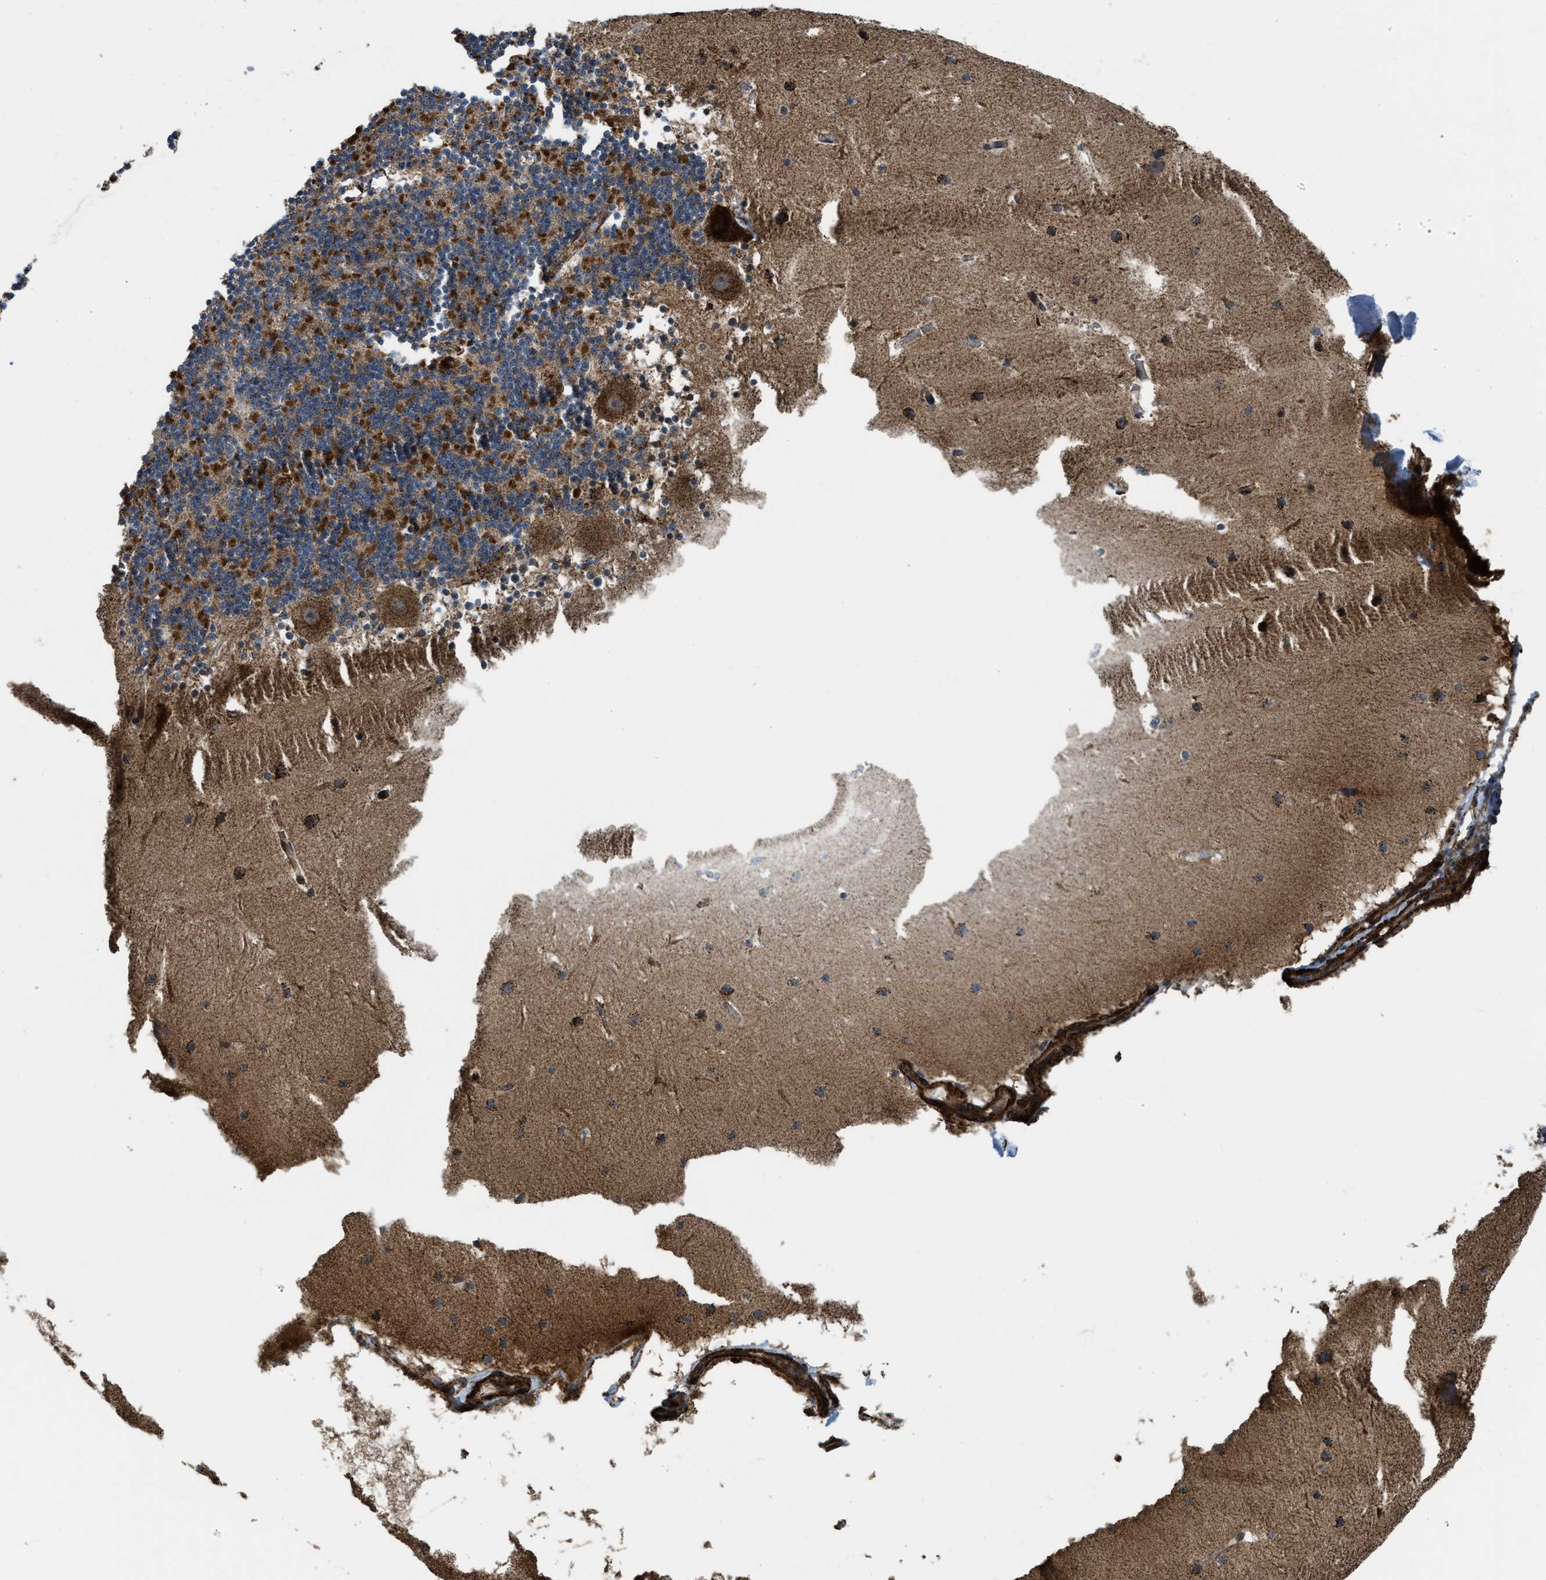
{"staining": {"intensity": "strong", "quantity": ">75%", "location": "cytoplasmic/membranous"}, "tissue": "cerebellum", "cell_type": "Cells in granular layer", "image_type": "normal", "snomed": [{"axis": "morphology", "description": "Normal tissue, NOS"}, {"axis": "topography", "description": "Cerebellum"}], "caption": "This is an image of IHC staining of unremarkable cerebellum, which shows strong positivity in the cytoplasmic/membranous of cells in granular layer.", "gene": "GSDME", "patient": {"sex": "male", "age": 45}}